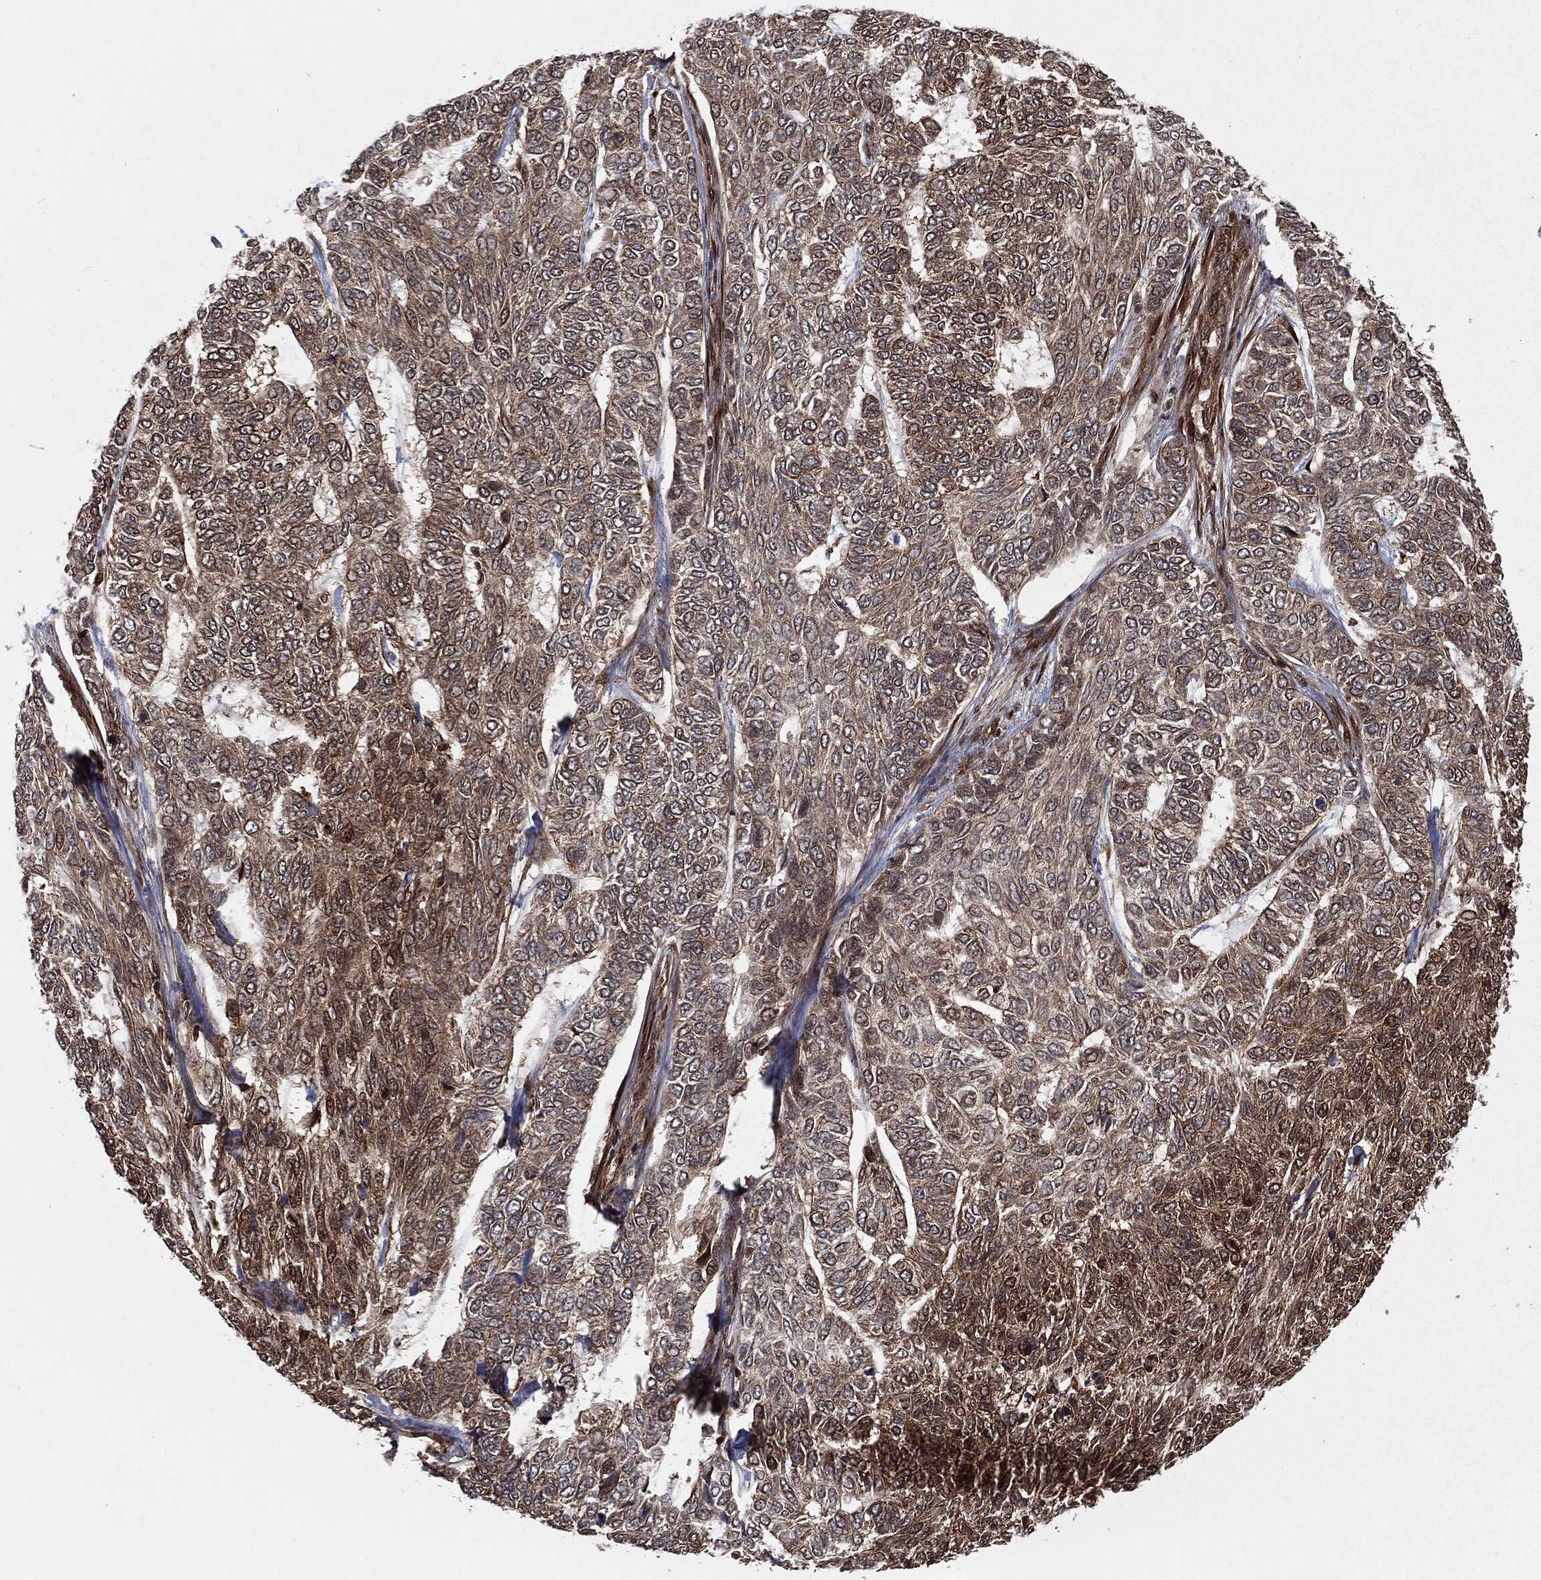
{"staining": {"intensity": "moderate", "quantity": "25%-75%", "location": "cytoplasmic/membranous"}, "tissue": "skin cancer", "cell_type": "Tumor cells", "image_type": "cancer", "snomed": [{"axis": "morphology", "description": "Basal cell carcinoma"}, {"axis": "topography", "description": "Skin"}], "caption": "Tumor cells reveal moderate cytoplasmic/membranous expression in approximately 25%-75% of cells in skin cancer. The staining is performed using DAB brown chromogen to label protein expression. The nuclei are counter-stained blue using hematoxylin.", "gene": "RANBP9", "patient": {"sex": "female", "age": 65}}